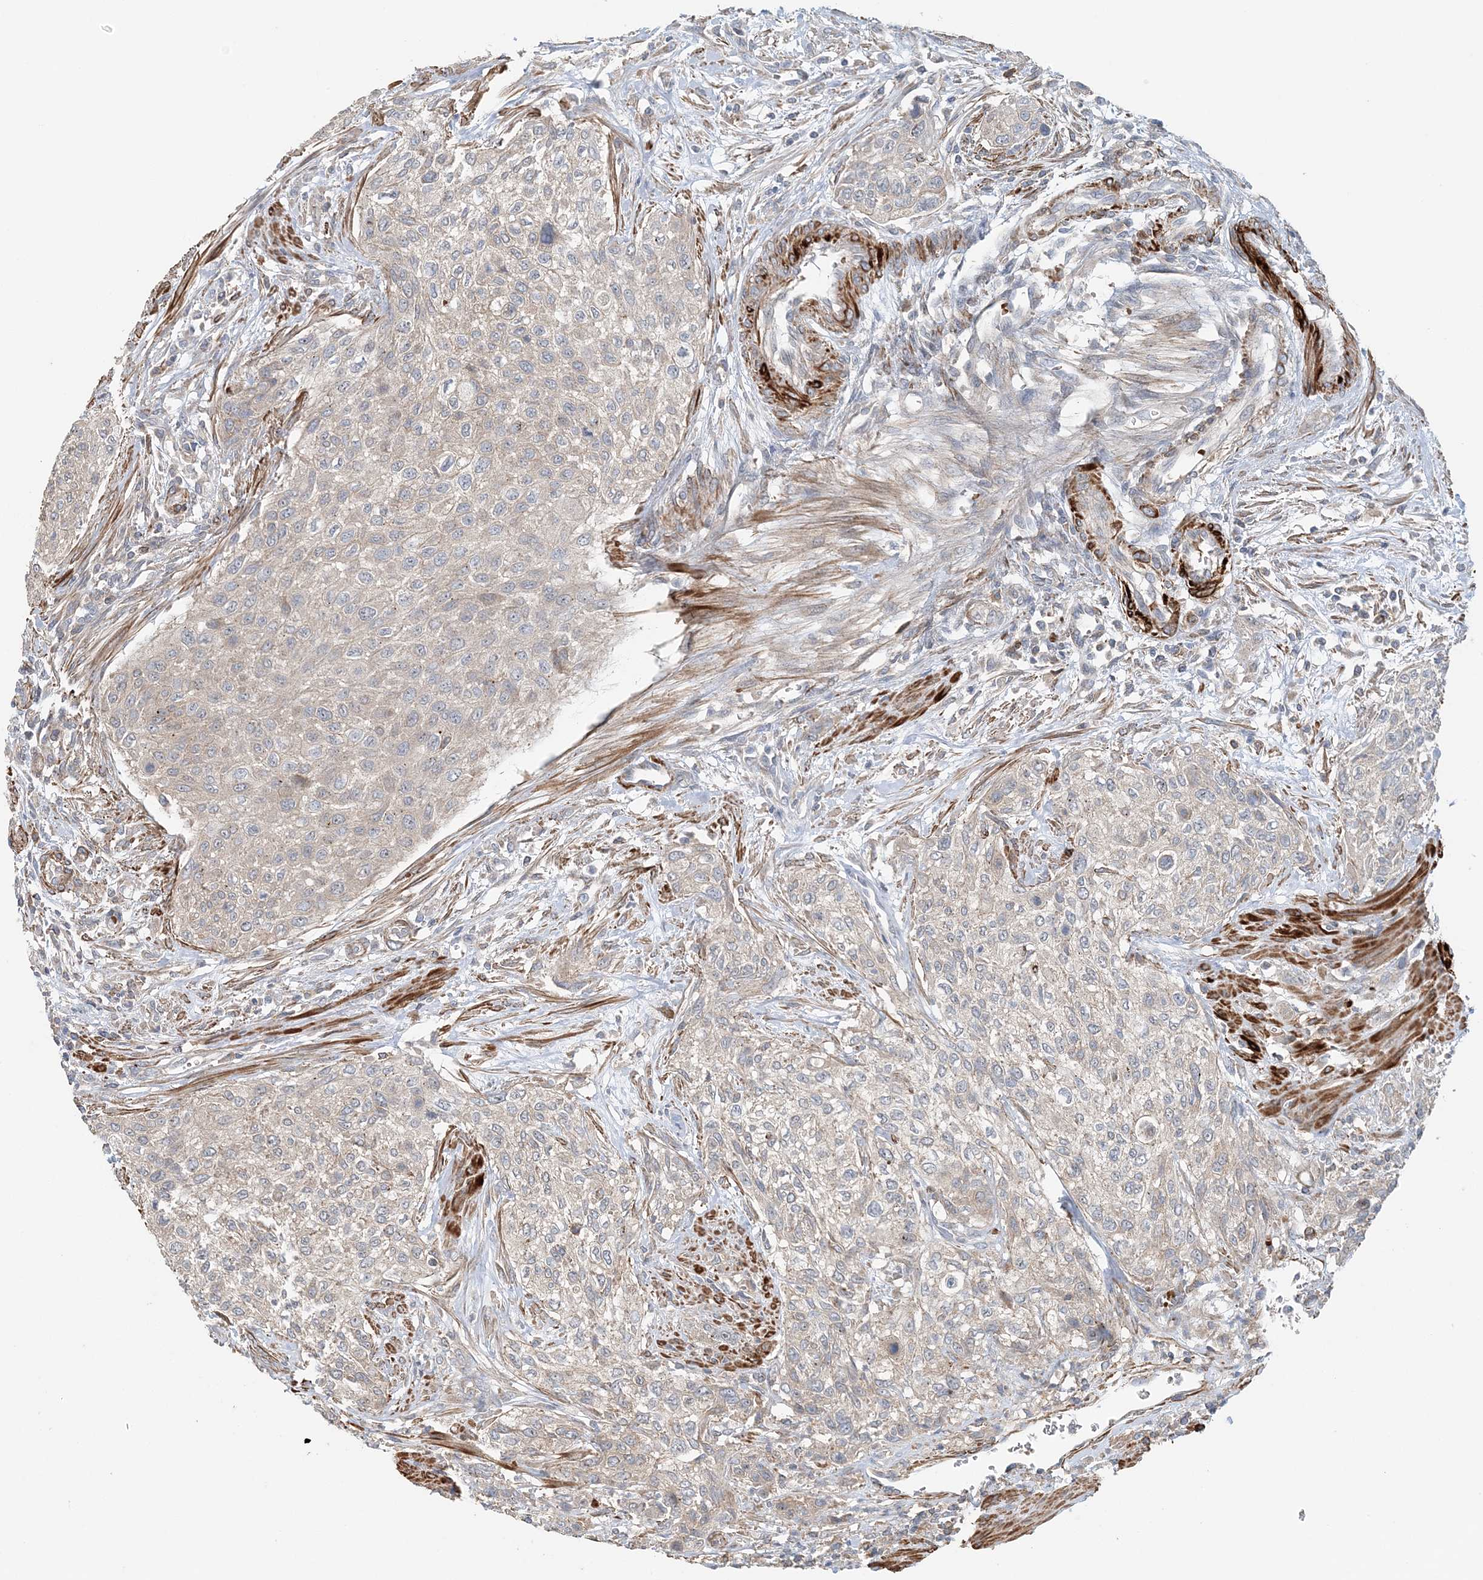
{"staining": {"intensity": "negative", "quantity": "none", "location": "none"}, "tissue": "urothelial cancer", "cell_type": "Tumor cells", "image_type": "cancer", "snomed": [{"axis": "morphology", "description": "Urothelial carcinoma, High grade"}, {"axis": "topography", "description": "Urinary bladder"}], "caption": "Protein analysis of urothelial cancer exhibits no significant staining in tumor cells.", "gene": "TTI1", "patient": {"sex": "male", "age": 35}}